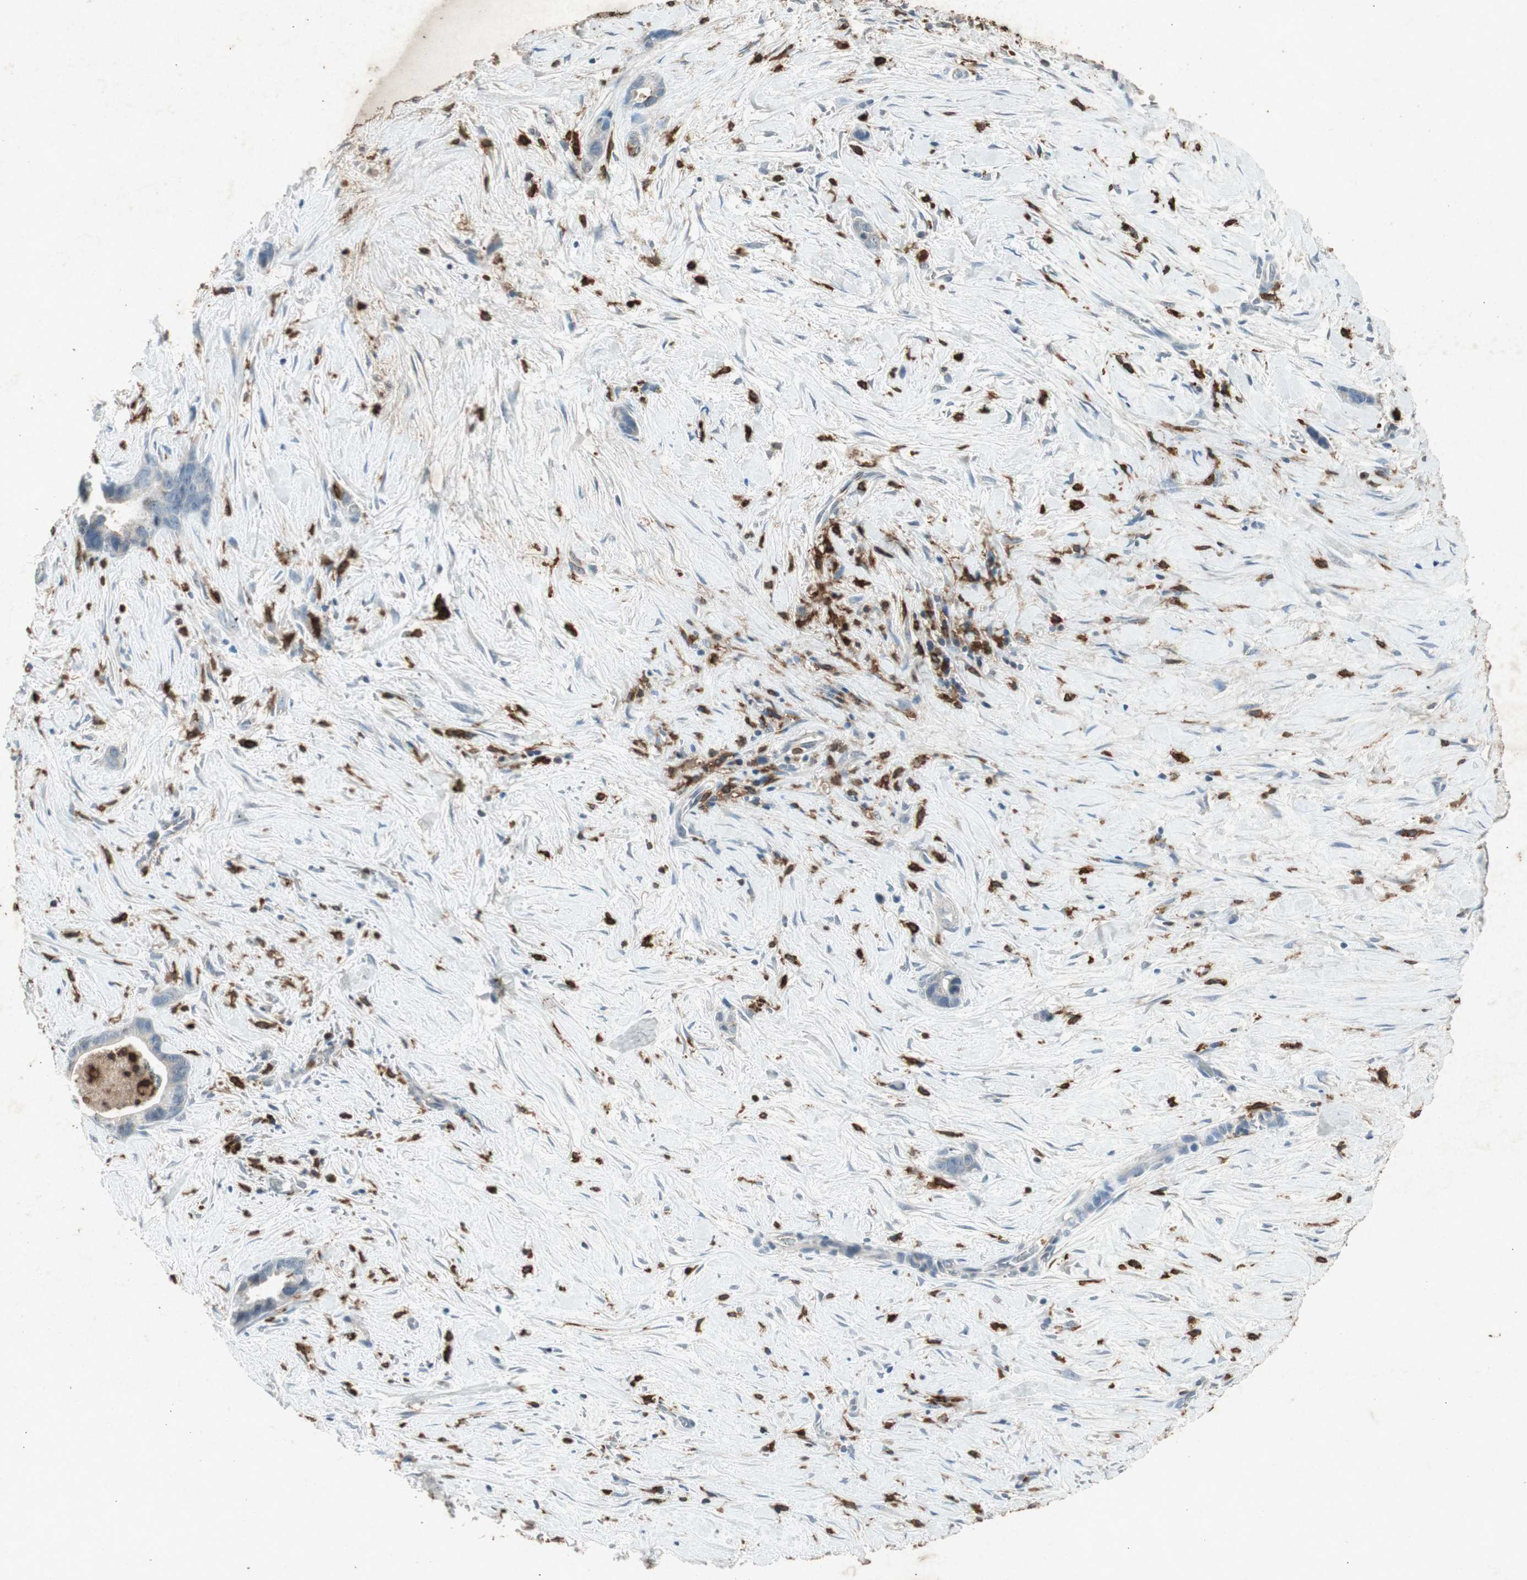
{"staining": {"intensity": "negative", "quantity": "none", "location": "none"}, "tissue": "liver cancer", "cell_type": "Tumor cells", "image_type": "cancer", "snomed": [{"axis": "morphology", "description": "Cholangiocarcinoma"}, {"axis": "topography", "description": "Liver"}], "caption": "There is no significant expression in tumor cells of cholangiocarcinoma (liver). (Stains: DAB IHC with hematoxylin counter stain, Microscopy: brightfield microscopy at high magnification).", "gene": "TYROBP", "patient": {"sex": "female", "age": 55}}